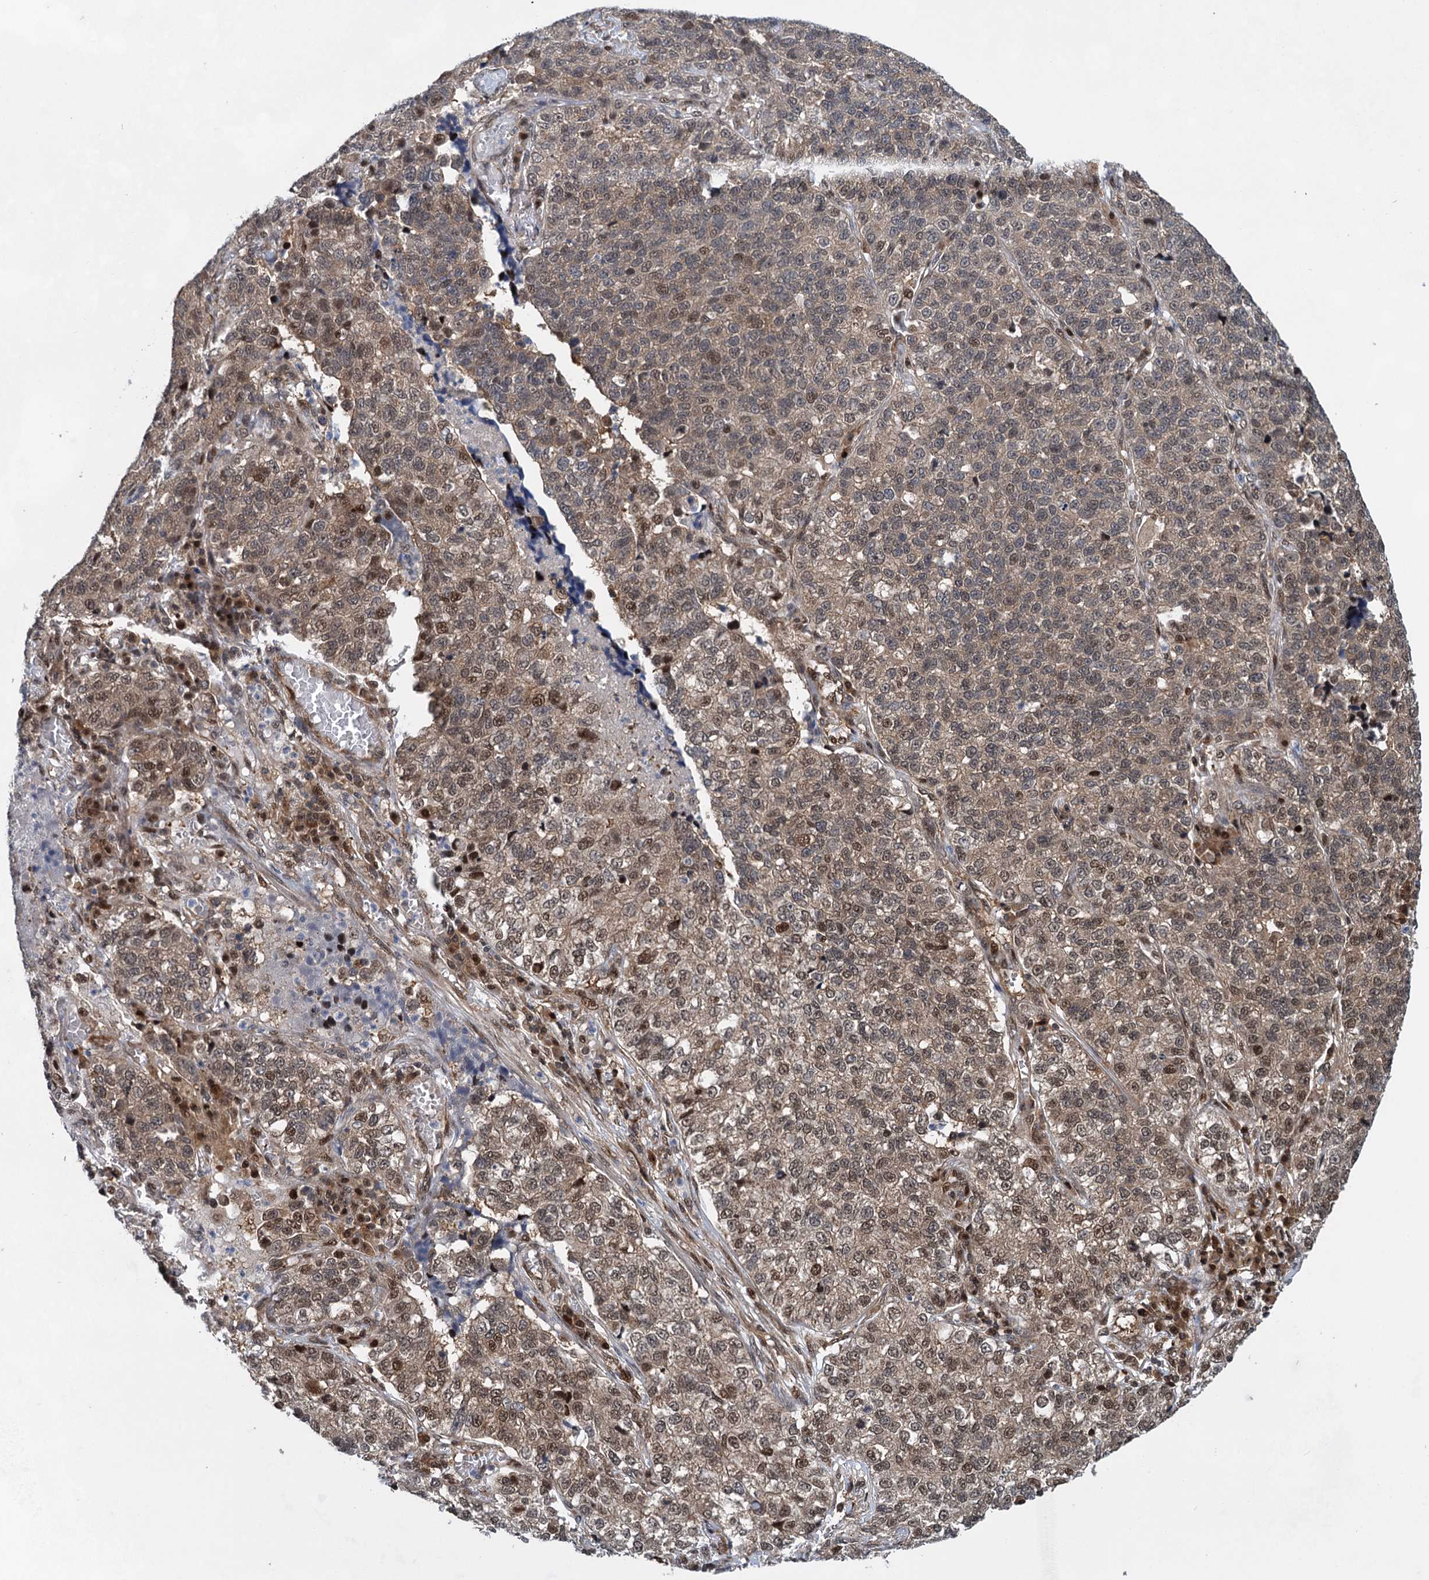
{"staining": {"intensity": "moderate", "quantity": ">75%", "location": "cytoplasmic/membranous,nuclear"}, "tissue": "lung cancer", "cell_type": "Tumor cells", "image_type": "cancer", "snomed": [{"axis": "morphology", "description": "Adenocarcinoma, NOS"}, {"axis": "topography", "description": "Lung"}], "caption": "Immunohistochemistry (IHC) micrograph of human lung cancer (adenocarcinoma) stained for a protein (brown), which displays medium levels of moderate cytoplasmic/membranous and nuclear staining in about >75% of tumor cells.", "gene": "GPBP1", "patient": {"sex": "male", "age": 49}}